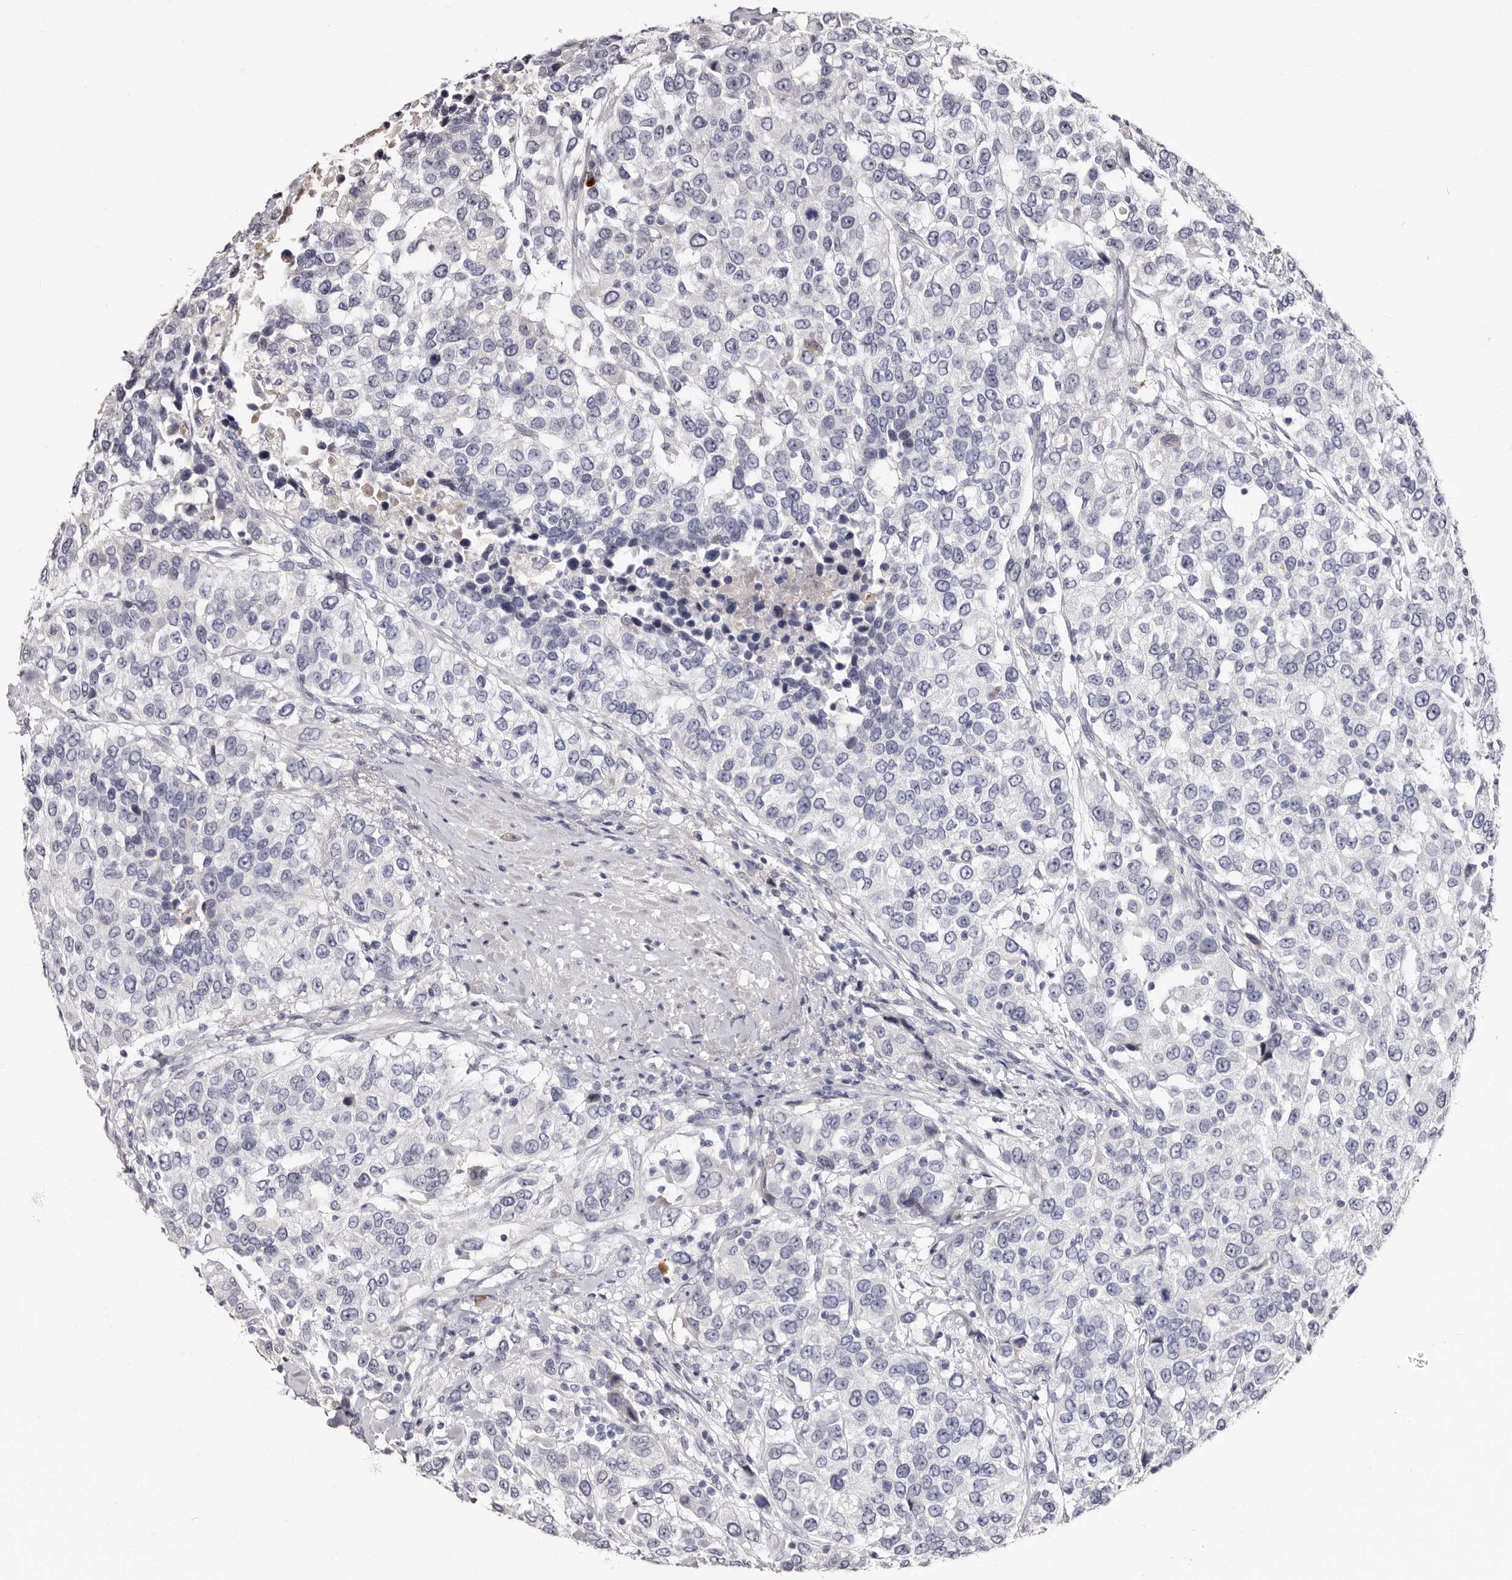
{"staining": {"intensity": "negative", "quantity": "none", "location": "none"}, "tissue": "urothelial cancer", "cell_type": "Tumor cells", "image_type": "cancer", "snomed": [{"axis": "morphology", "description": "Urothelial carcinoma, High grade"}, {"axis": "topography", "description": "Urinary bladder"}], "caption": "The immunohistochemistry photomicrograph has no significant staining in tumor cells of urothelial cancer tissue.", "gene": "TBC1D22B", "patient": {"sex": "female", "age": 80}}